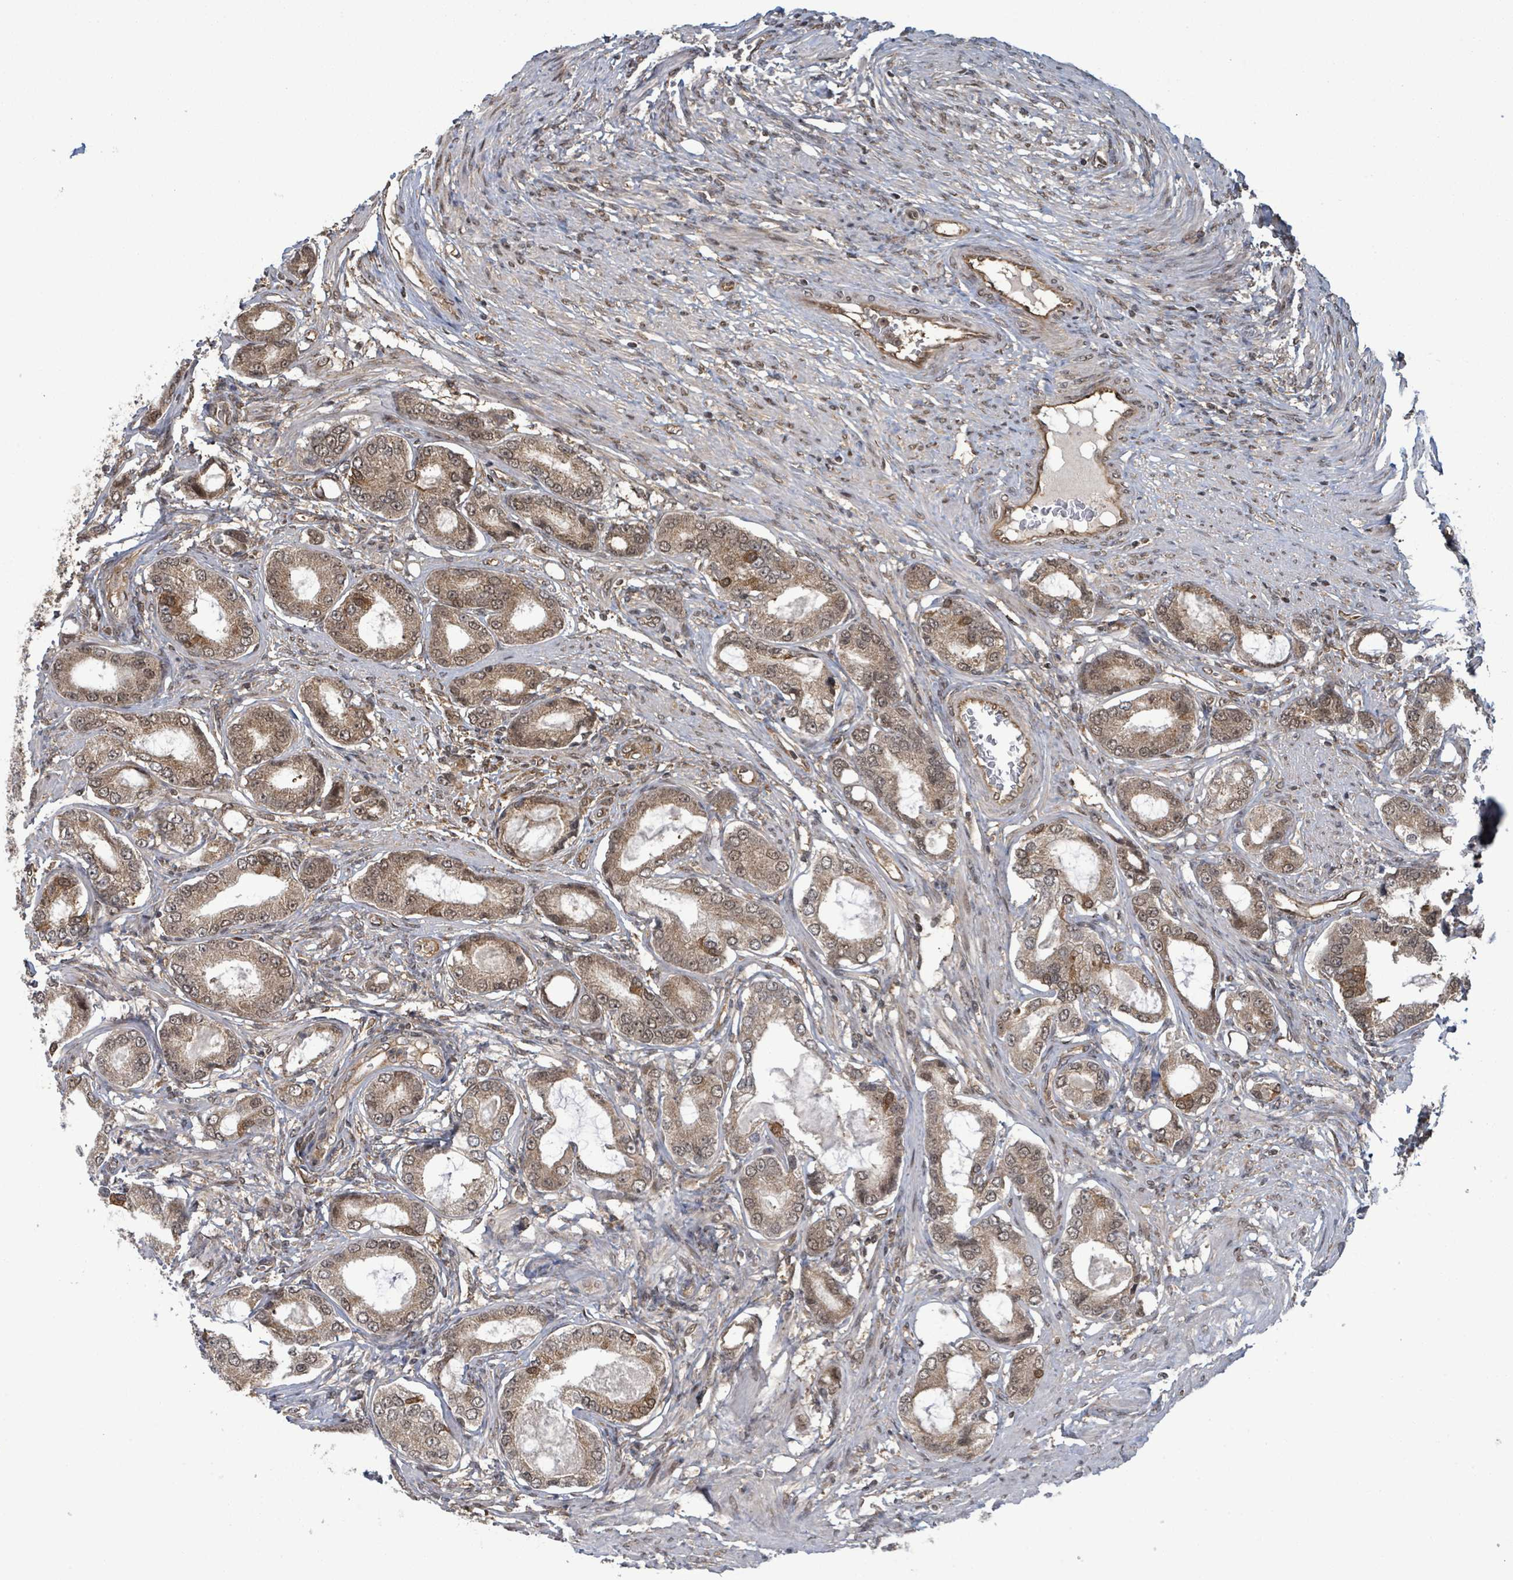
{"staining": {"intensity": "moderate", "quantity": ">75%", "location": "cytoplasmic/membranous,nuclear"}, "tissue": "prostate cancer", "cell_type": "Tumor cells", "image_type": "cancer", "snomed": [{"axis": "morphology", "description": "Adenocarcinoma, High grade"}, {"axis": "topography", "description": "Prostate"}], "caption": "This photomicrograph shows adenocarcinoma (high-grade) (prostate) stained with immunohistochemistry (IHC) to label a protein in brown. The cytoplasmic/membranous and nuclear of tumor cells show moderate positivity for the protein. Nuclei are counter-stained blue.", "gene": "KLC1", "patient": {"sex": "male", "age": 69}}